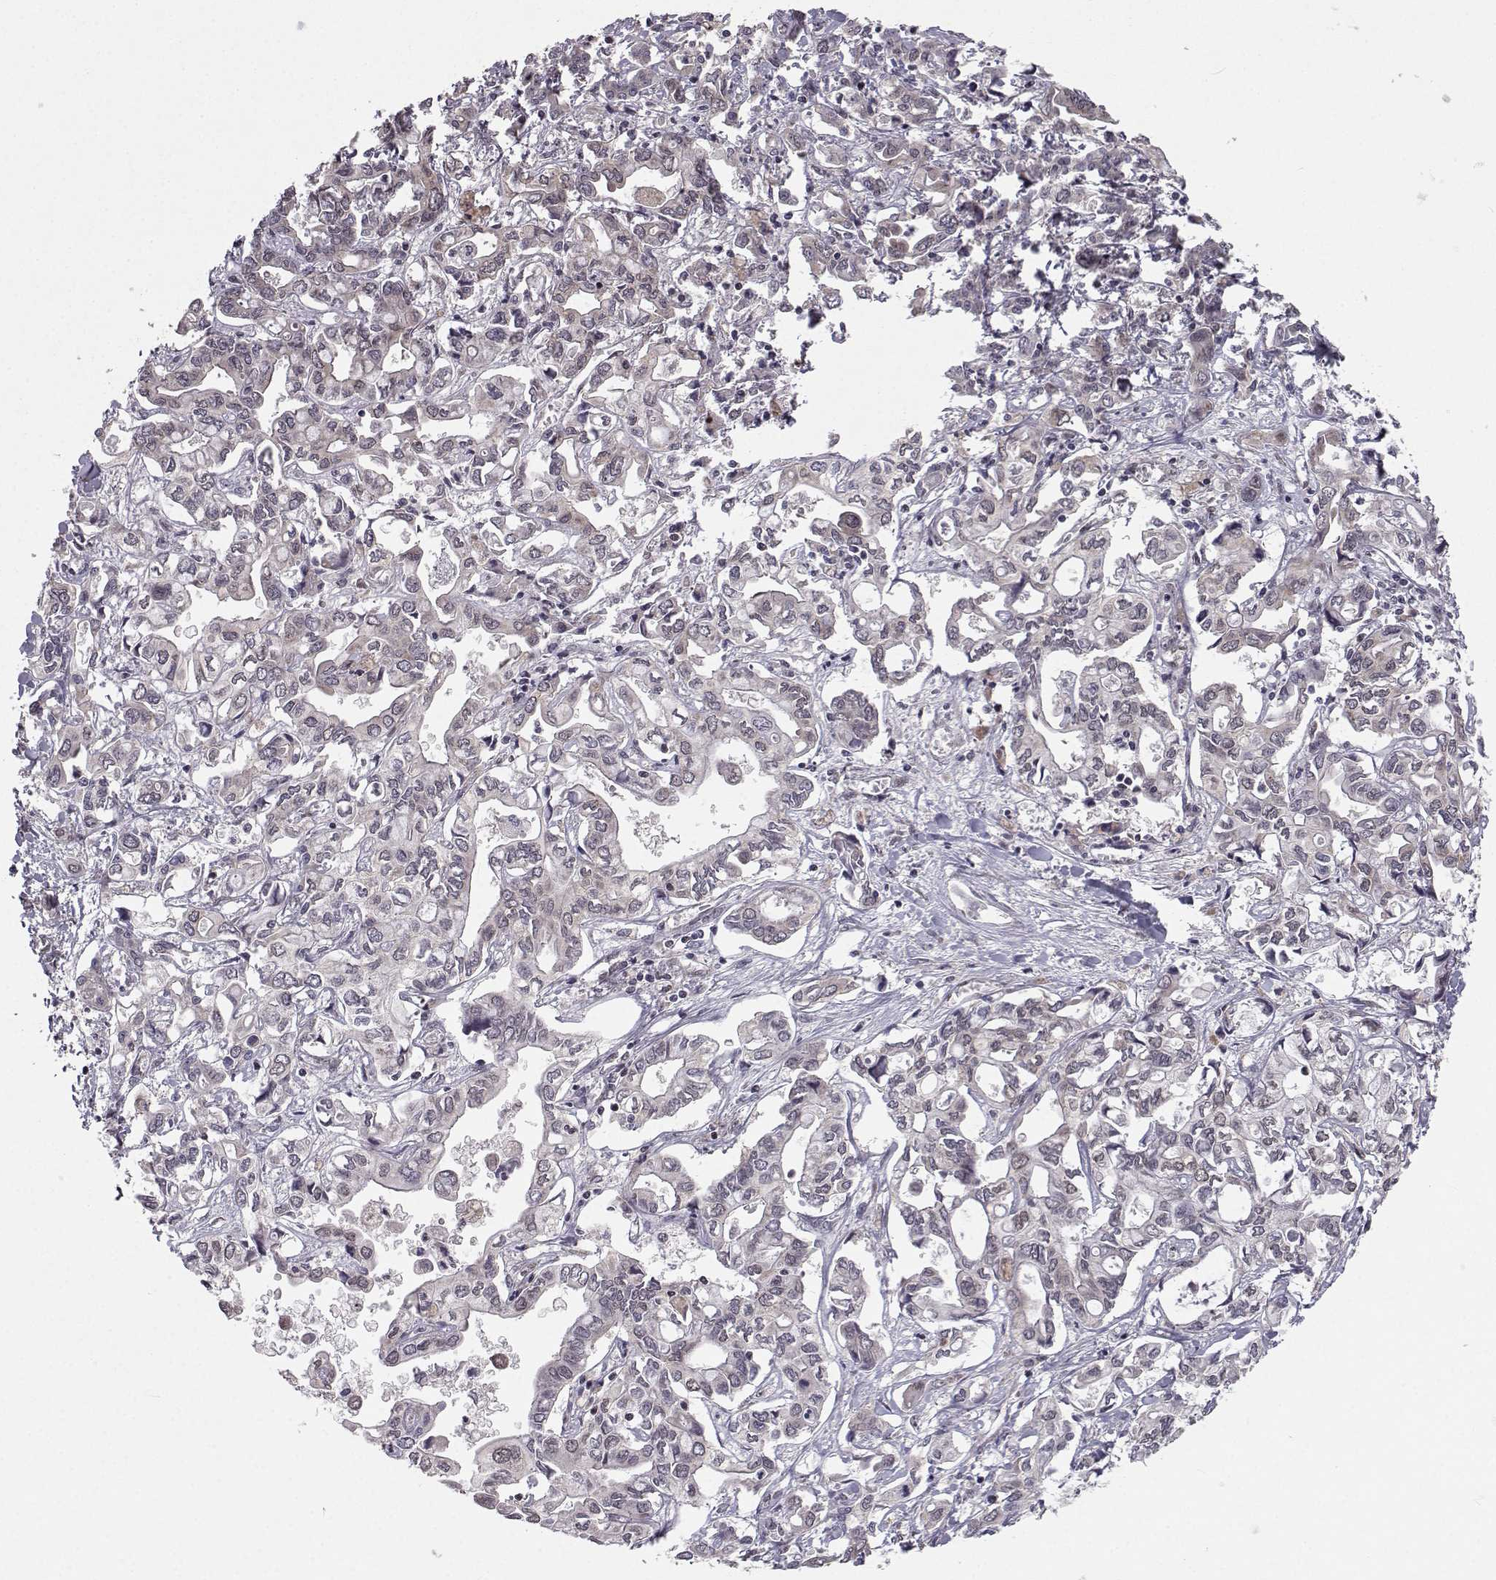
{"staining": {"intensity": "negative", "quantity": "none", "location": "none"}, "tissue": "liver cancer", "cell_type": "Tumor cells", "image_type": "cancer", "snomed": [{"axis": "morphology", "description": "Cholangiocarcinoma"}, {"axis": "topography", "description": "Liver"}], "caption": "The immunohistochemistry (IHC) histopathology image has no significant positivity in tumor cells of cholangiocarcinoma (liver) tissue.", "gene": "PKN2", "patient": {"sex": "female", "age": 64}}